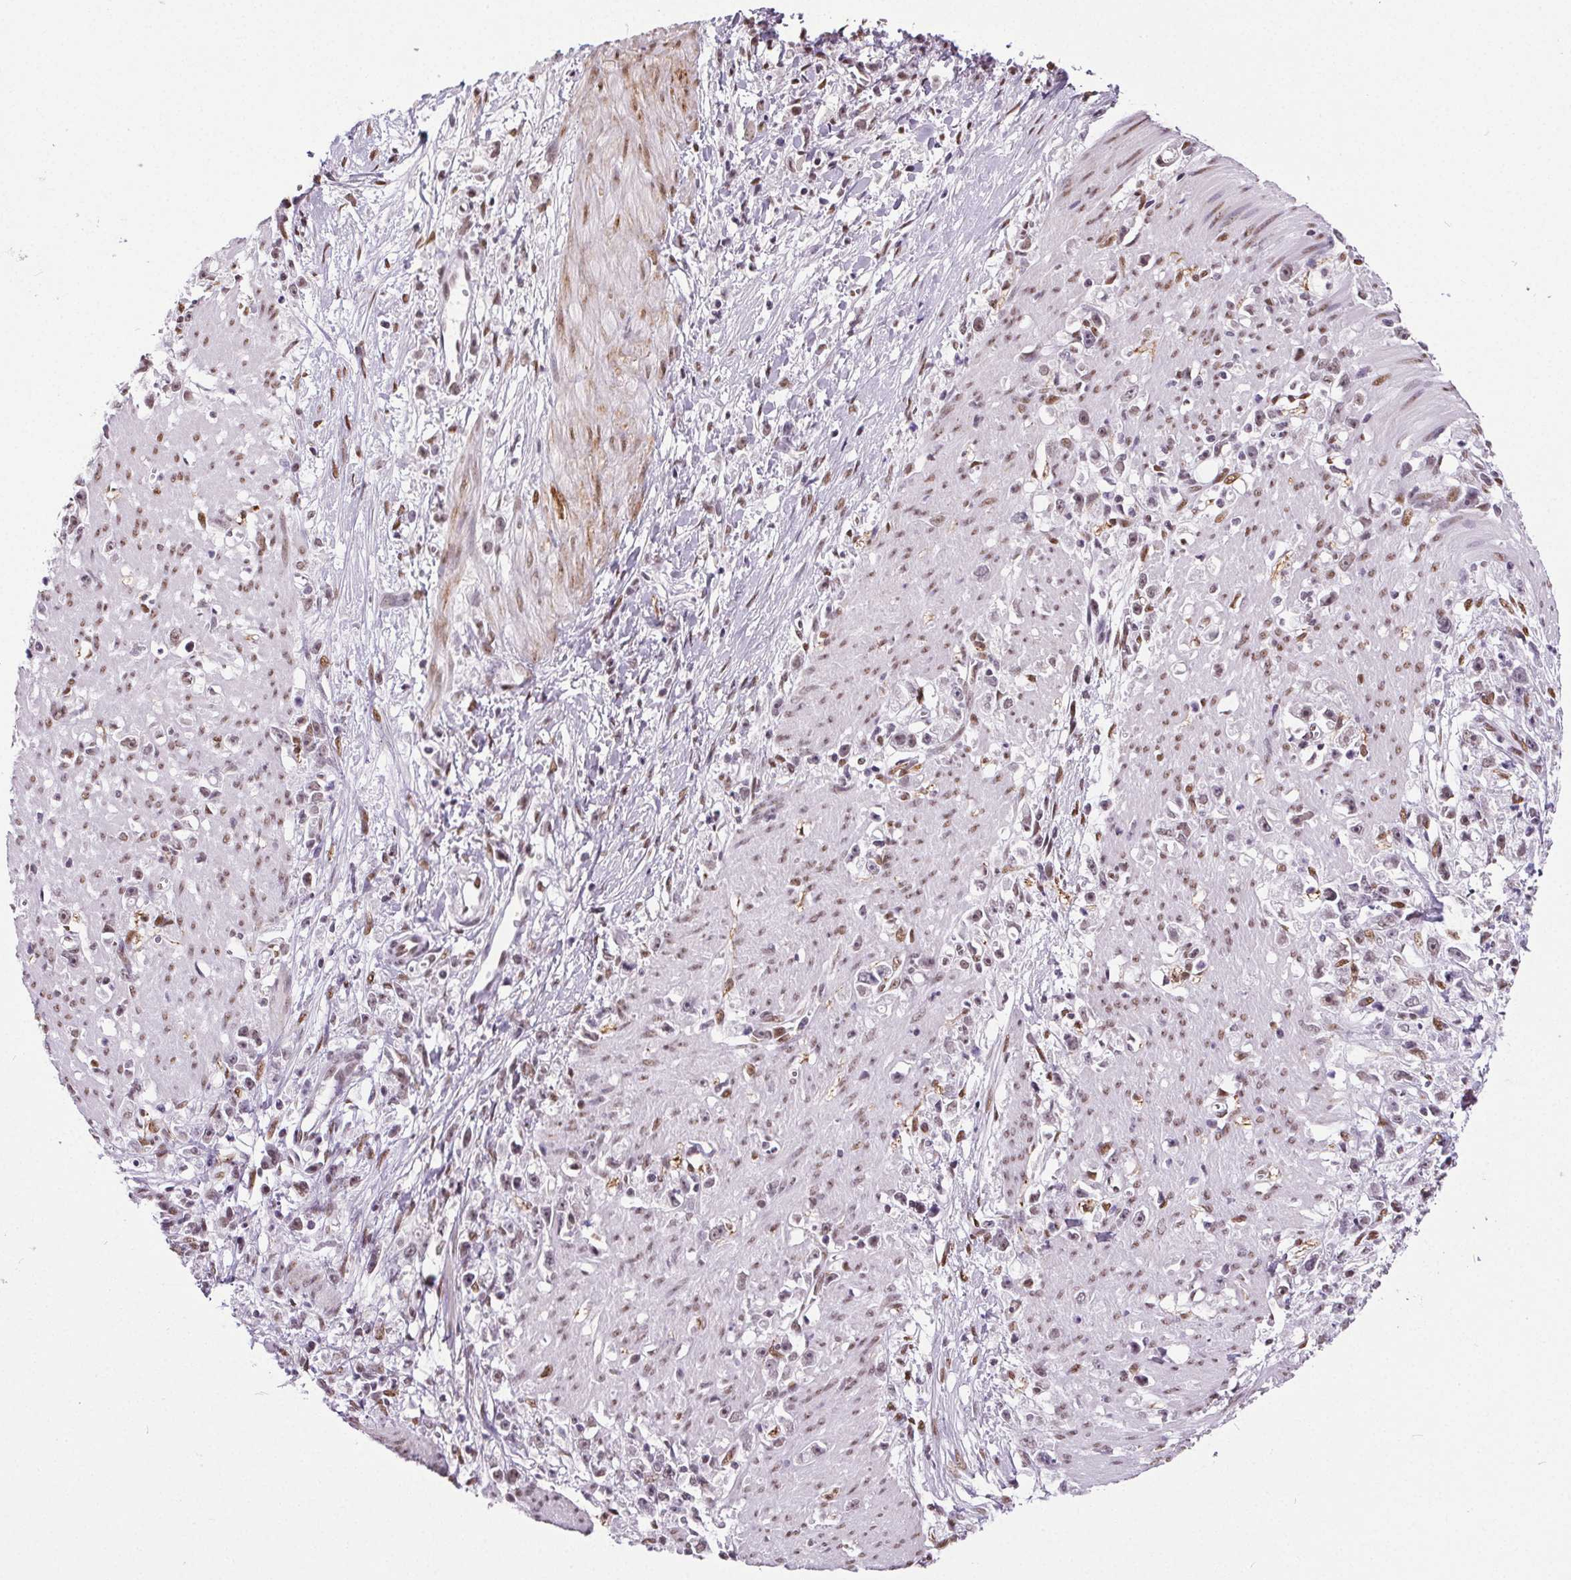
{"staining": {"intensity": "weak", "quantity": "<25%", "location": "nuclear"}, "tissue": "stomach cancer", "cell_type": "Tumor cells", "image_type": "cancer", "snomed": [{"axis": "morphology", "description": "Adenocarcinoma, NOS"}, {"axis": "topography", "description": "Stomach"}], "caption": "The immunohistochemistry (IHC) image has no significant positivity in tumor cells of stomach cancer tissue.", "gene": "GP6", "patient": {"sex": "female", "age": 59}}